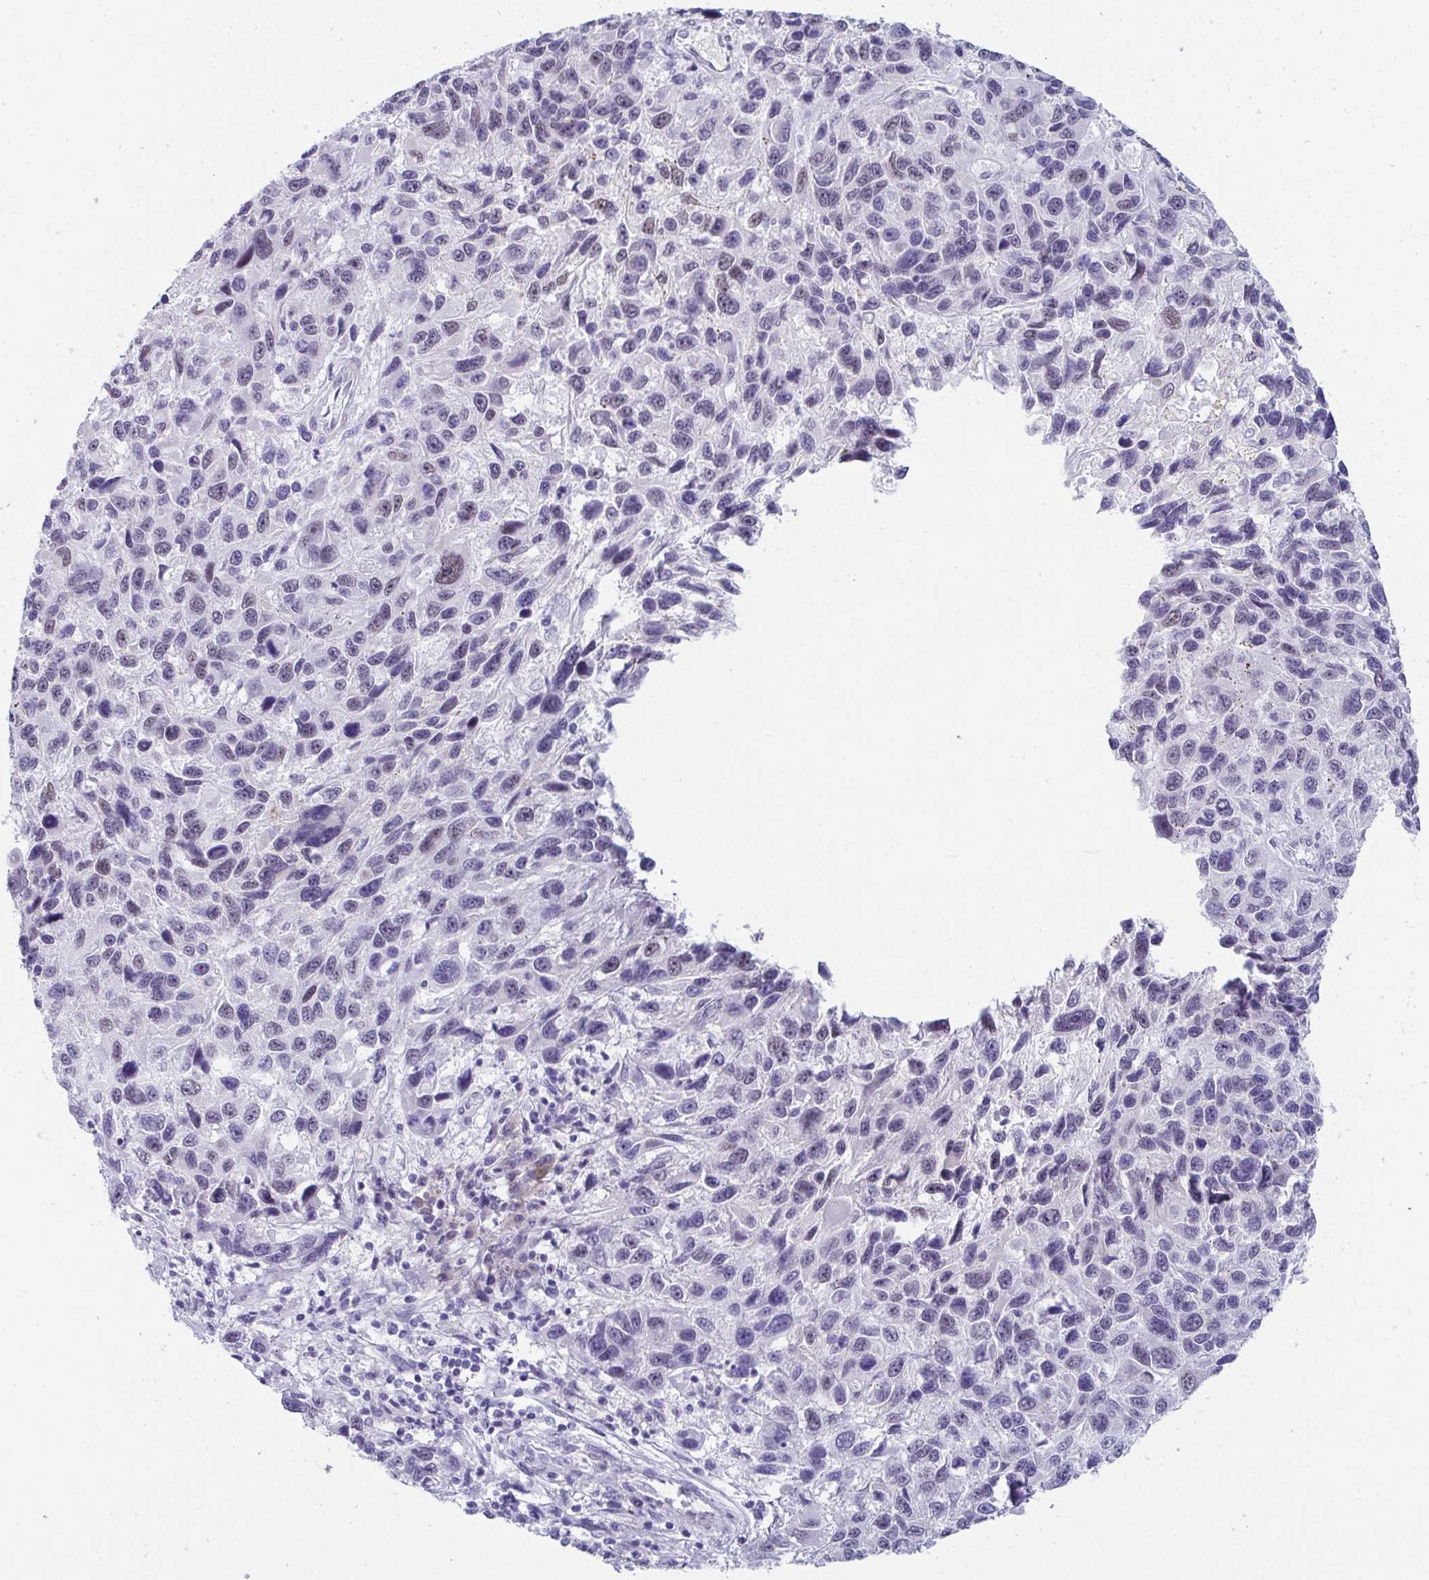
{"staining": {"intensity": "negative", "quantity": "none", "location": "none"}, "tissue": "melanoma", "cell_type": "Tumor cells", "image_type": "cancer", "snomed": [{"axis": "morphology", "description": "Malignant melanoma, NOS"}, {"axis": "topography", "description": "Skin"}], "caption": "Tumor cells show no significant protein staining in malignant melanoma. The staining was performed using DAB (3,3'-diaminobenzidine) to visualize the protein expression in brown, while the nuclei were stained in blue with hematoxylin (Magnification: 20x).", "gene": "NPY", "patient": {"sex": "male", "age": 53}}